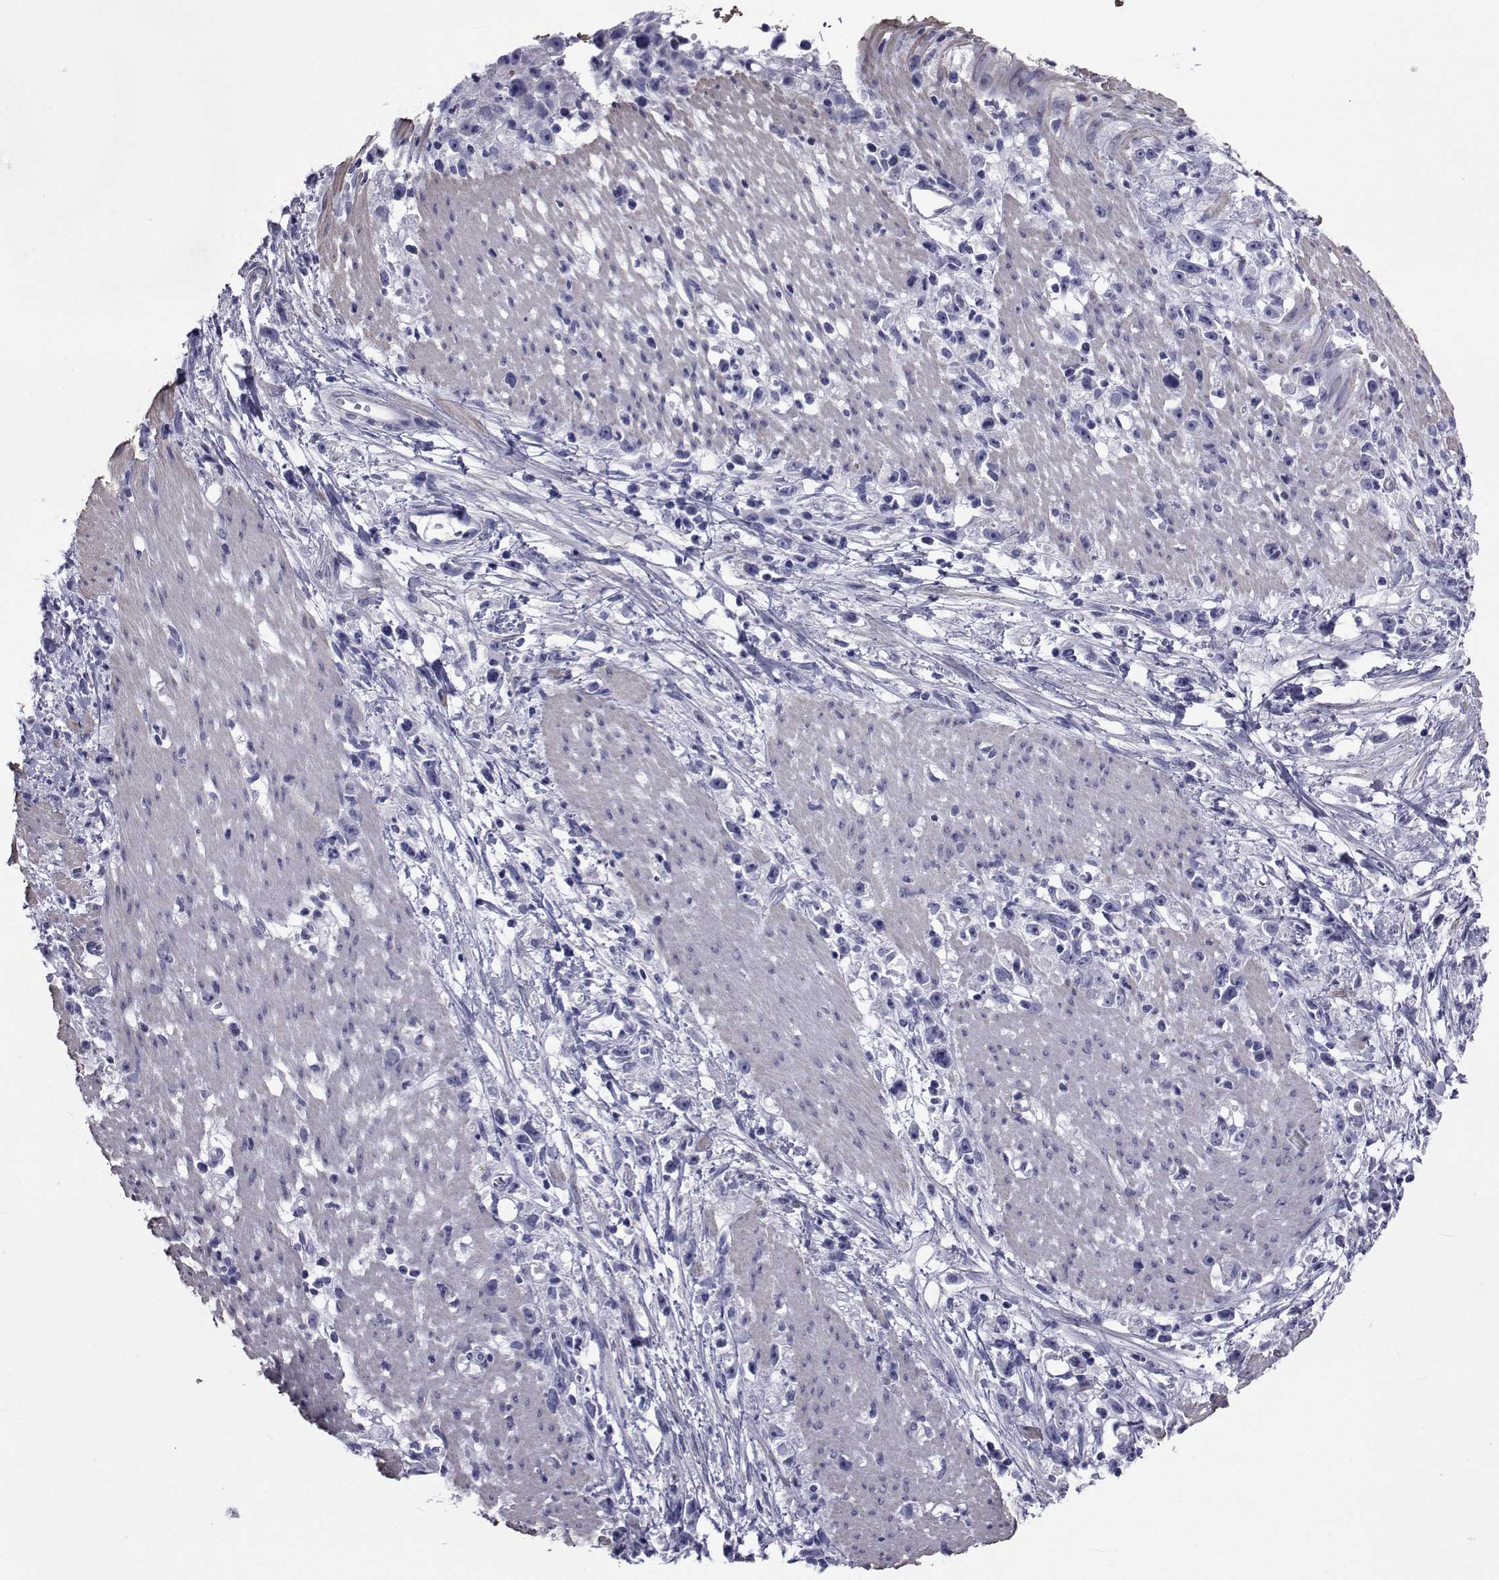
{"staining": {"intensity": "negative", "quantity": "none", "location": "none"}, "tissue": "stomach cancer", "cell_type": "Tumor cells", "image_type": "cancer", "snomed": [{"axis": "morphology", "description": "Adenocarcinoma, NOS"}, {"axis": "topography", "description": "Stomach"}], "caption": "Immunohistochemistry (IHC) micrograph of human stomach cancer stained for a protein (brown), which shows no staining in tumor cells.", "gene": "GKAP1", "patient": {"sex": "female", "age": 59}}